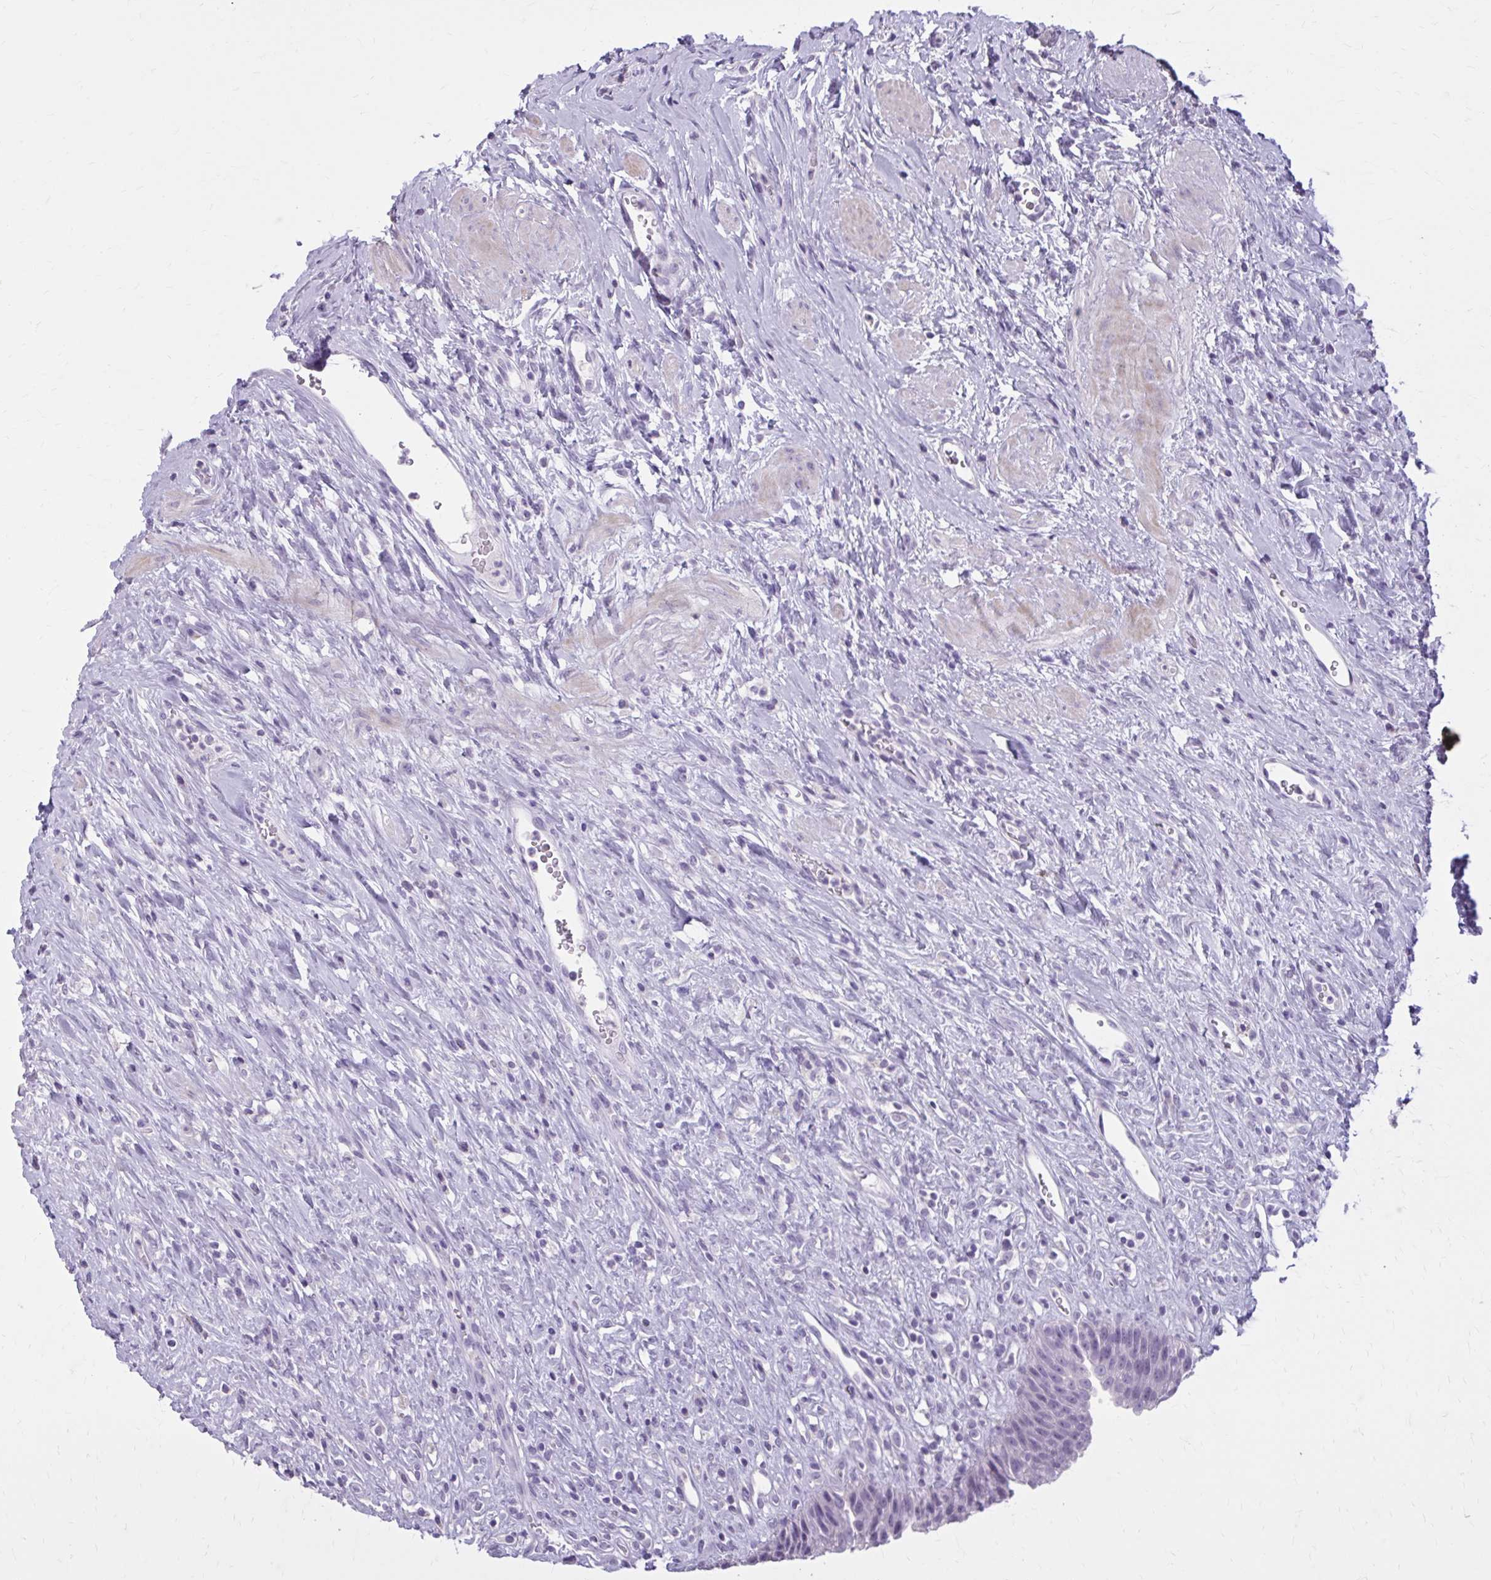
{"staining": {"intensity": "negative", "quantity": "none", "location": "none"}, "tissue": "urinary bladder", "cell_type": "Urothelial cells", "image_type": "normal", "snomed": [{"axis": "morphology", "description": "Normal tissue, NOS"}, {"axis": "topography", "description": "Urinary bladder"}], "caption": "The immunohistochemistry (IHC) image has no significant staining in urothelial cells of urinary bladder.", "gene": "OR4B1", "patient": {"sex": "female", "age": 56}}